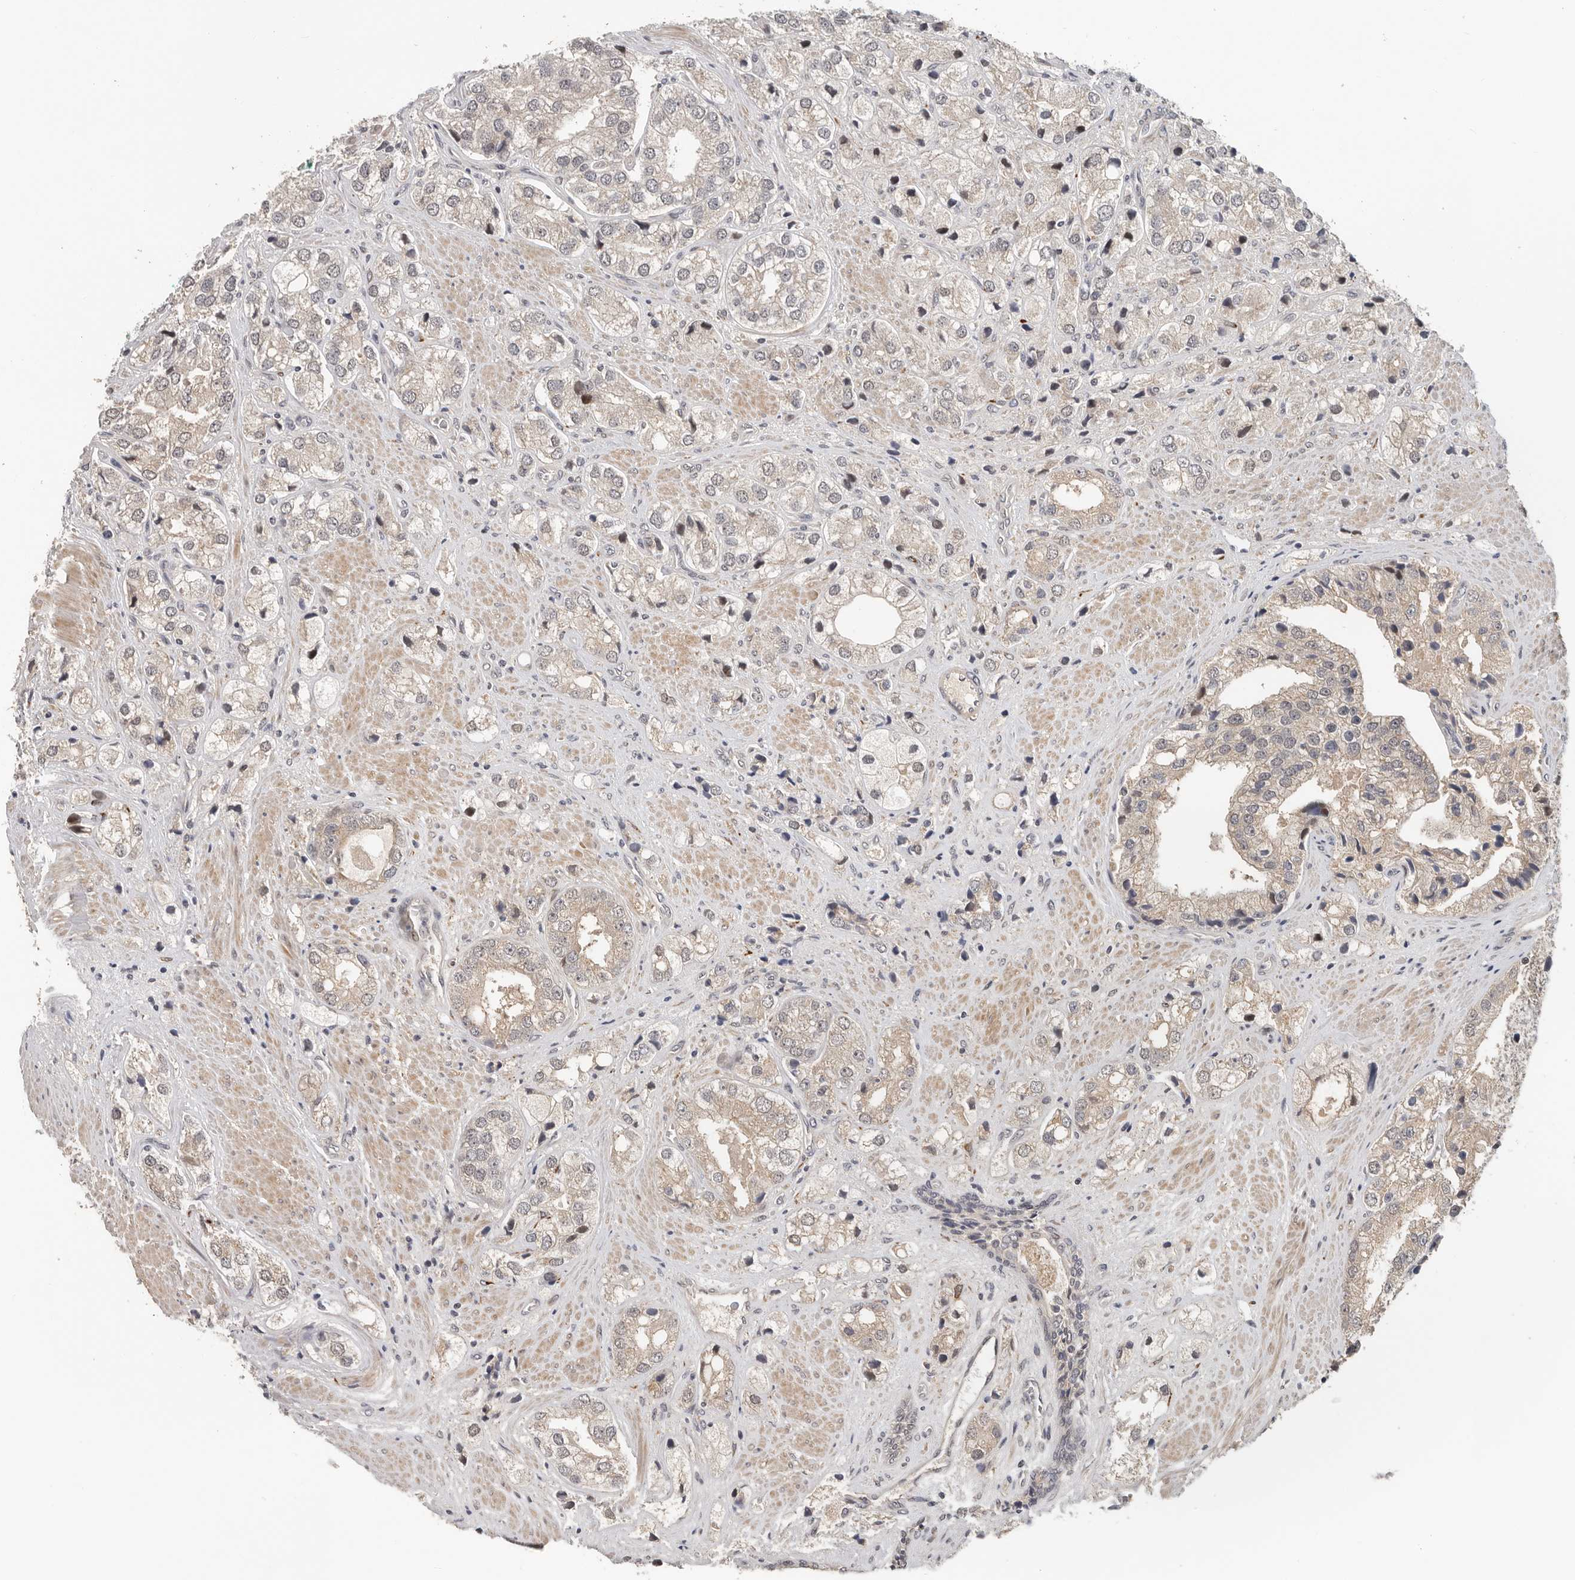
{"staining": {"intensity": "weak", "quantity": "25%-75%", "location": "cytoplasmic/membranous"}, "tissue": "prostate cancer", "cell_type": "Tumor cells", "image_type": "cancer", "snomed": [{"axis": "morphology", "description": "Adenocarcinoma, High grade"}, {"axis": "topography", "description": "Prostate"}], "caption": "The immunohistochemical stain shows weak cytoplasmic/membranous expression in tumor cells of prostate cancer (high-grade adenocarcinoma) tissue. The staining is performed using DAB brown chromogen to label protein expression. The nuclei are counter-stained blue using hematoxylin.", "gene": "HENMT1", "patient": {"sex": "male", "age": 50}}